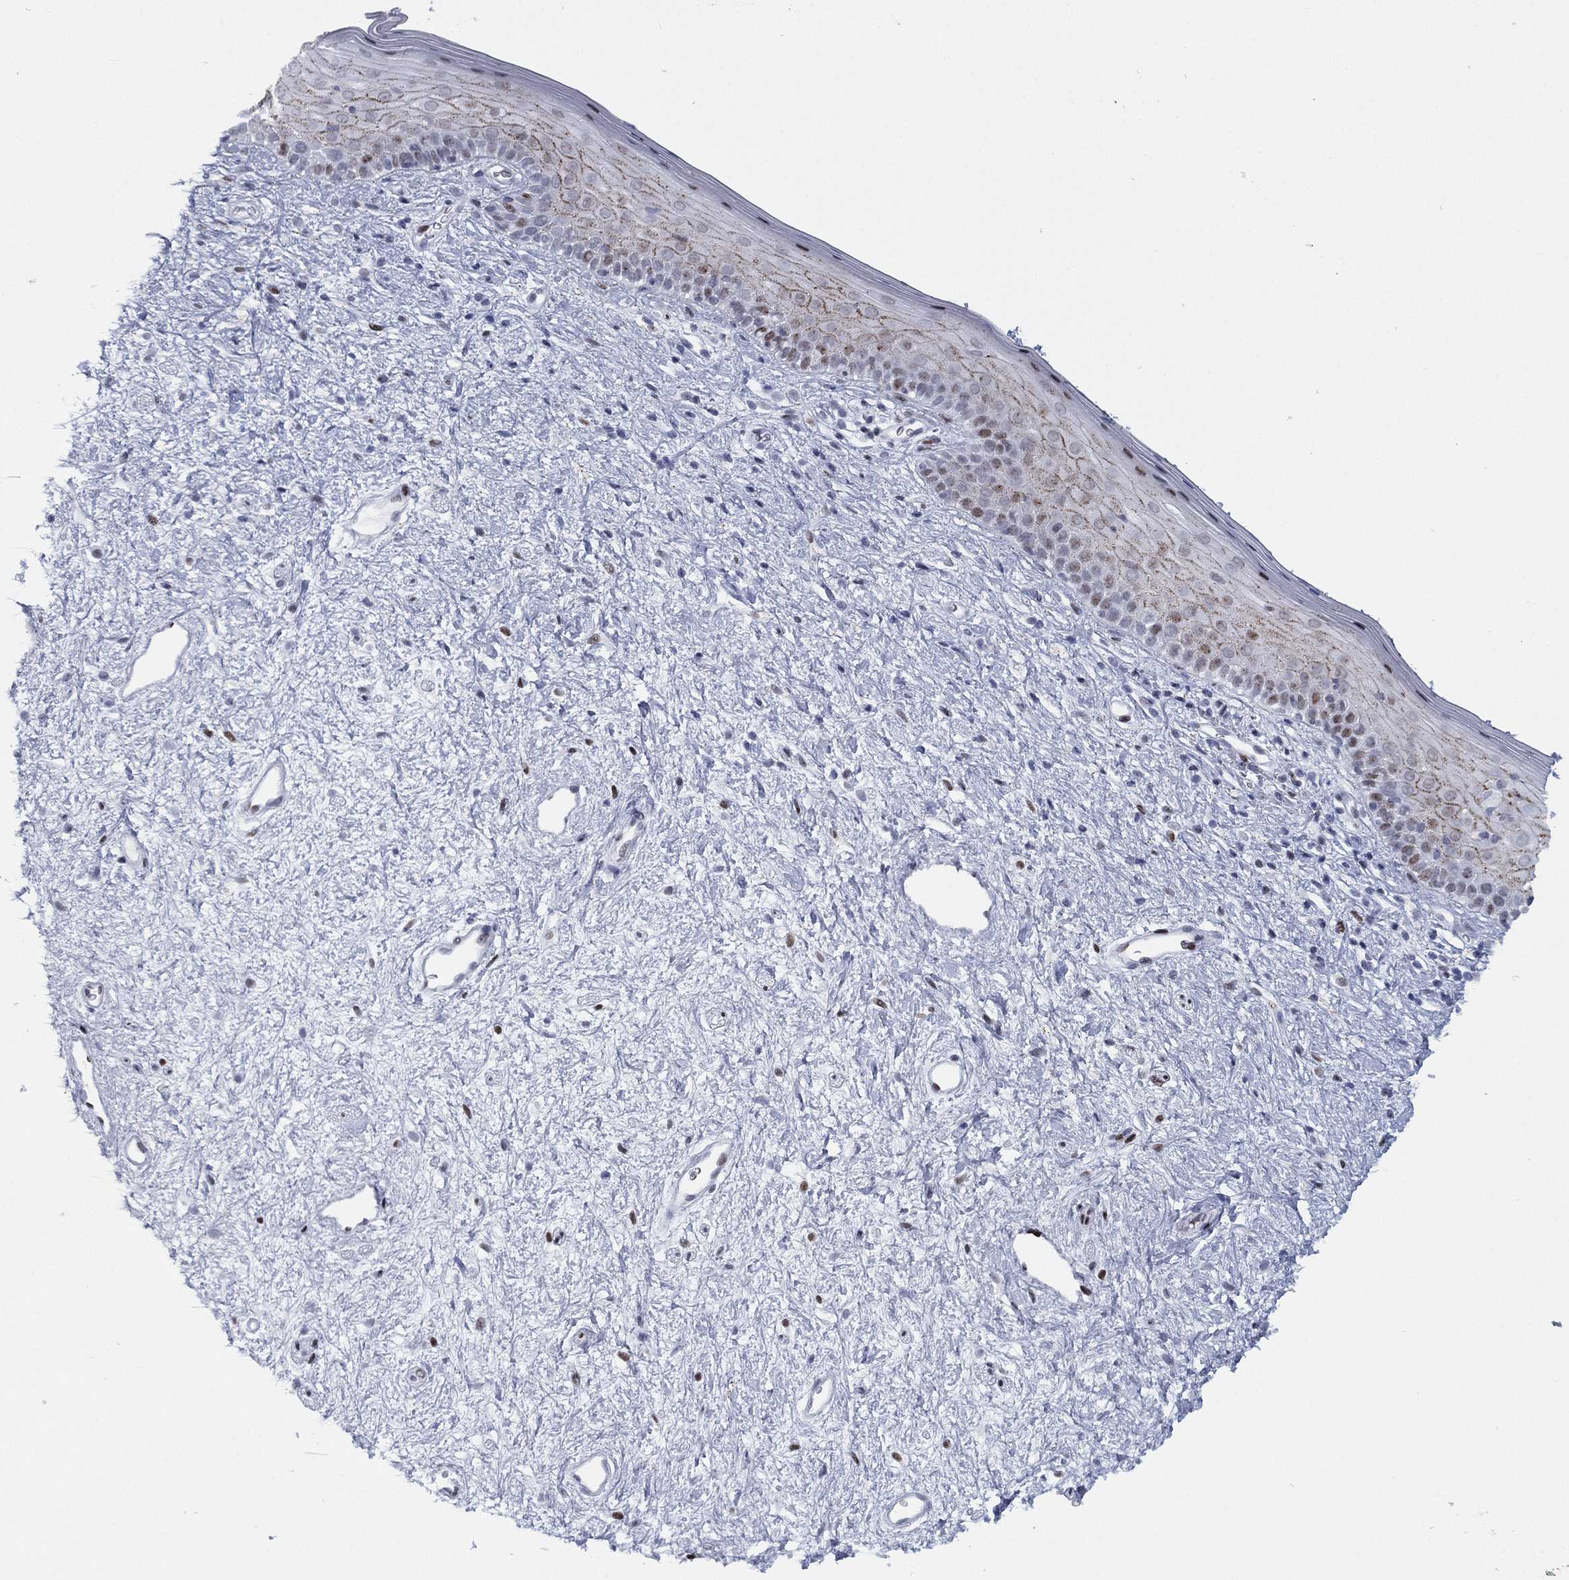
{"staining": {"intensity": "moderate", "quantity": "<25%", "location": "cytoplasmic/membranous"}, "tissue": "vagina", "cell_type": "Squamous epithelial cells", "image_type": "normal", "snomed": [{"axis": "morphology", "description": "Normal tissue, NOS"}, {"axis": "topography", "description": "Vagina"}], "caption": "This histopathology image displays IHC staining of normal vagina, with low moderate cytoplasmic/membranous positivity in about <25% of squamous epithelial cells.", "gene": "CYB561D2", "patient": {"sex": "female", "age": 47}}